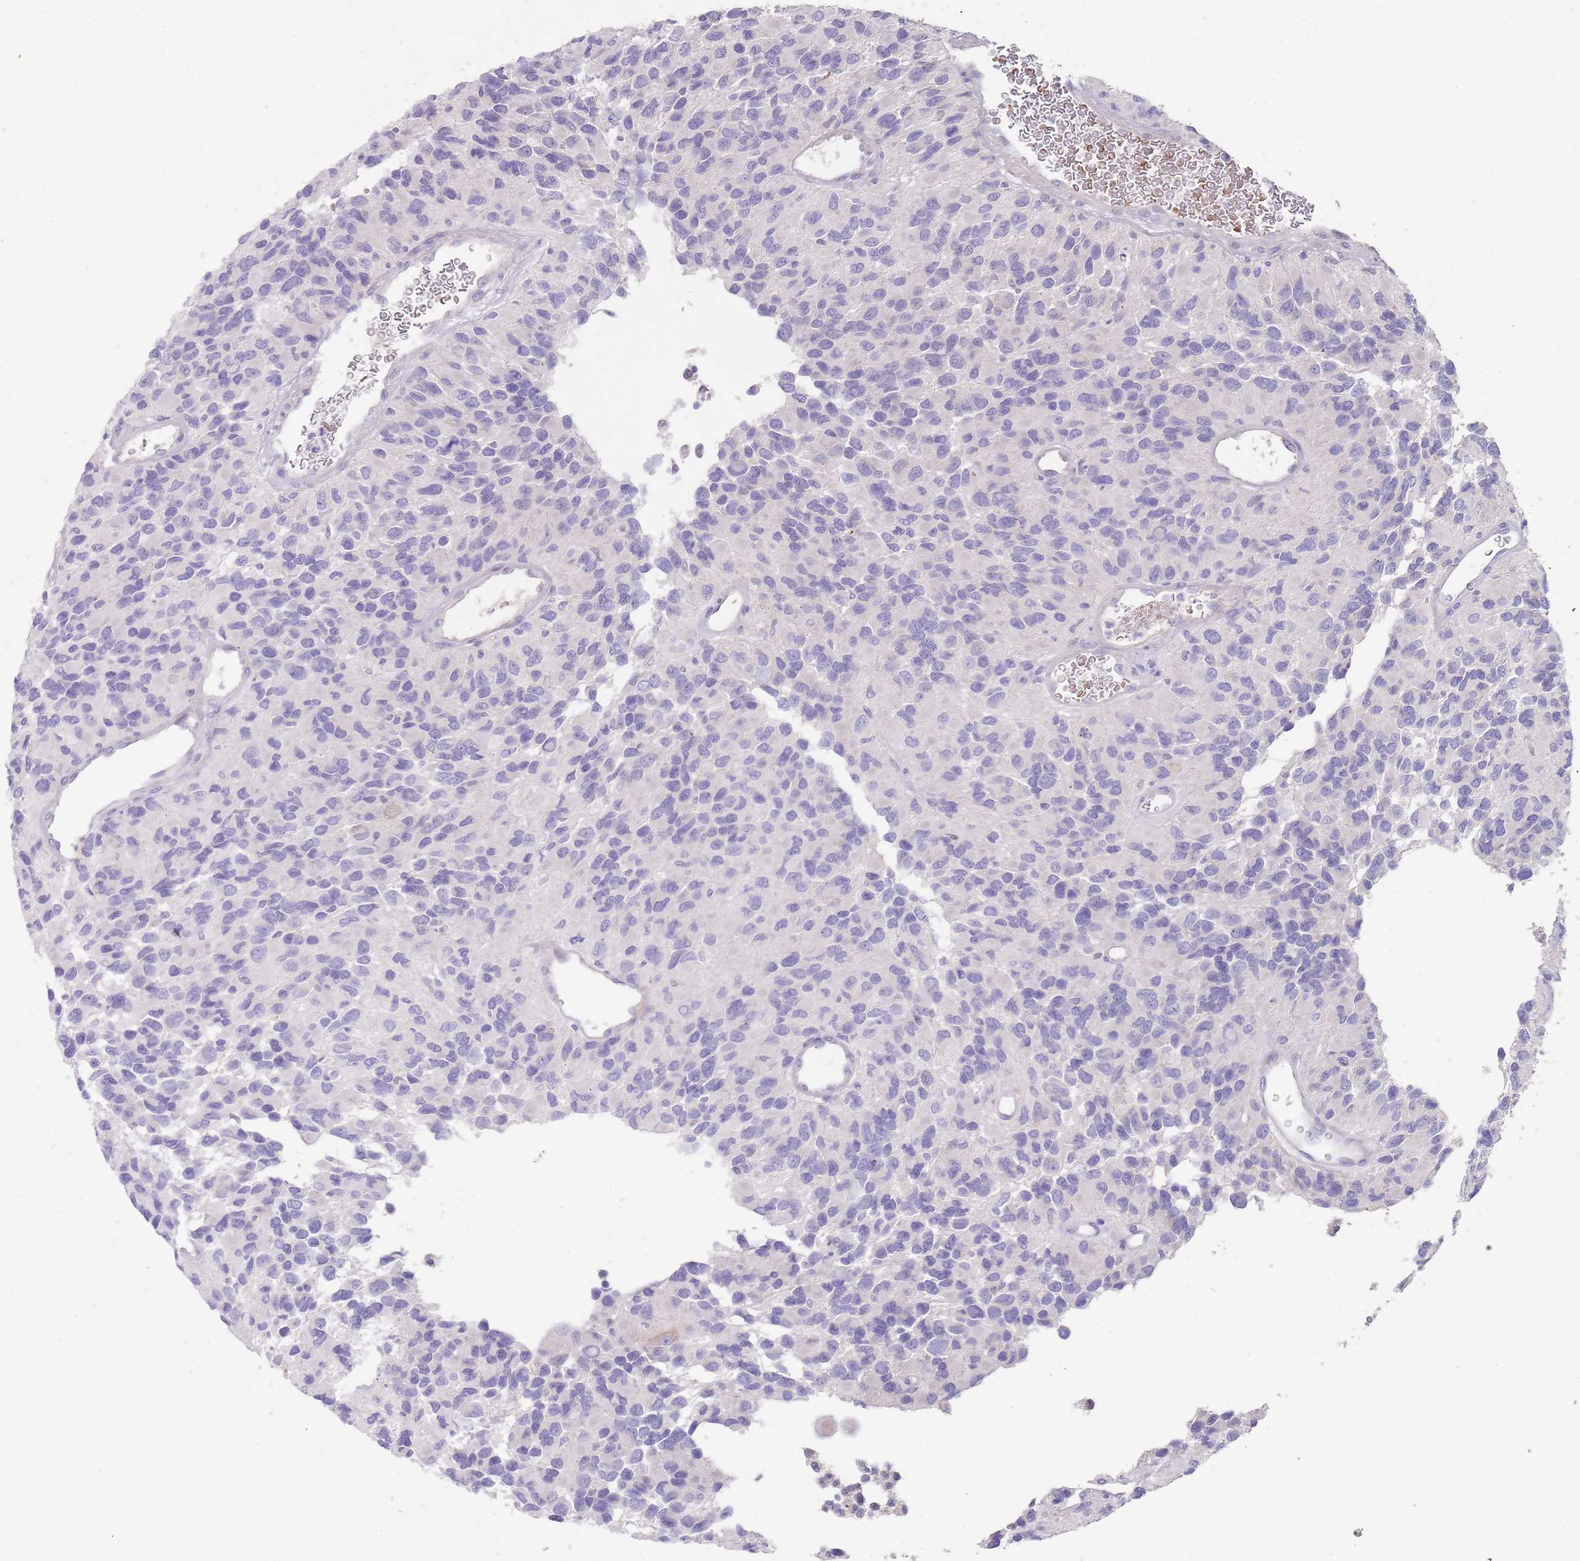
{"staining": {"intensity": "negative", "quantity": "none", "location": "none"}, "tissue": "glioma", "cell_type": "Tumor cells", "image_type": "cancer", "snomed": [{"axis": "morphology", "description": "Glioma, malignant, High grade"}, {"axis": "topography", "description": "Brain"}], "caption": "Histopathology image shows no significant protein expression in tumor cells of glioma.", "gene": "PRAC1", "patient": {"sex": "male", "age": 77}}